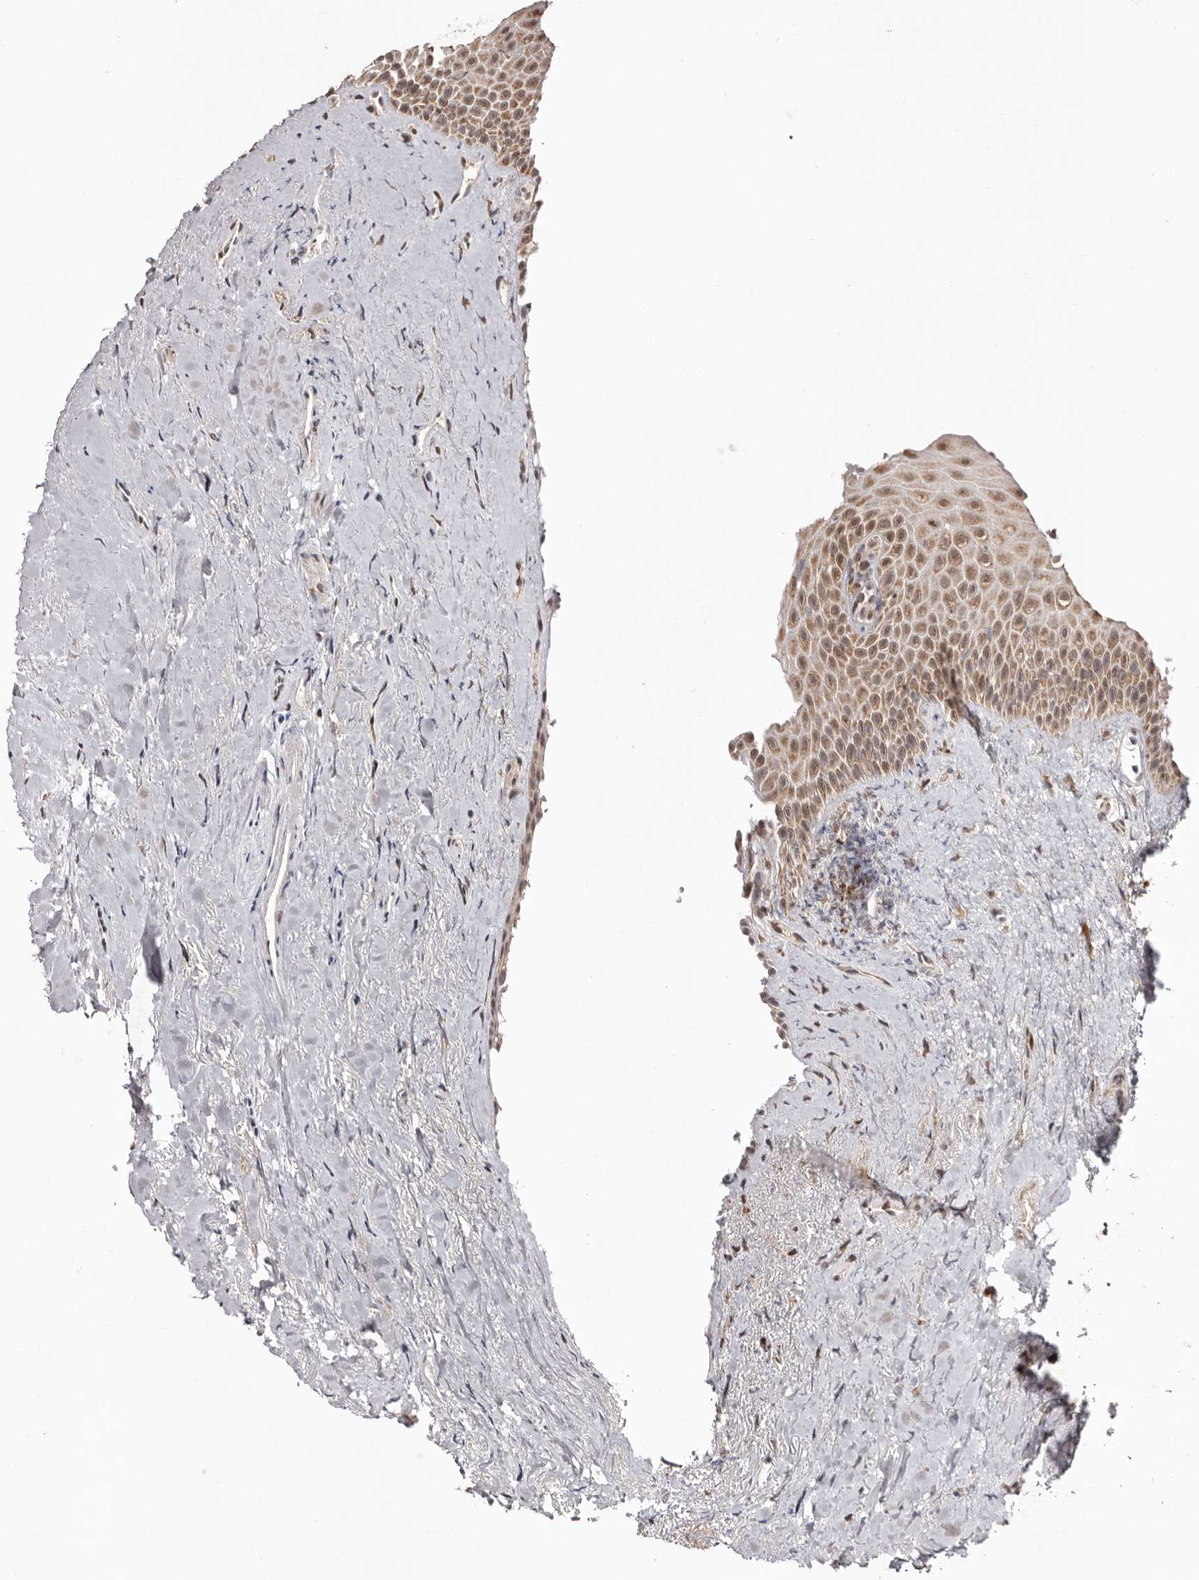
{"staining": {"intensity": "moderate", "quantity": "25%-75%", "location": "cytoplasmic/membranous,nuclear"}, "tissue": "oral mucosa", "cell_type": "Squamous epithelial cells", "image_type": "normal", "snomed": [{"axis": "morphology", "description": "Normal tissue, NOS"}, {"axis": "topography", "description": "Oral tissue"}], "caption": "Immunohistochemical staining of unremarkable oral mucosa reveals 25%-75% levels of moderate cytoplasmic/membranous,nuclear protein positivity in approximately 25%-75% of squamous epithelial cells. (DAB (3,3'-diaminobenzidine) = brown stain, brightfield microscopy at high magnification).", "gene": "EGR3", "patient": {"sex": "female", "age": 63}}